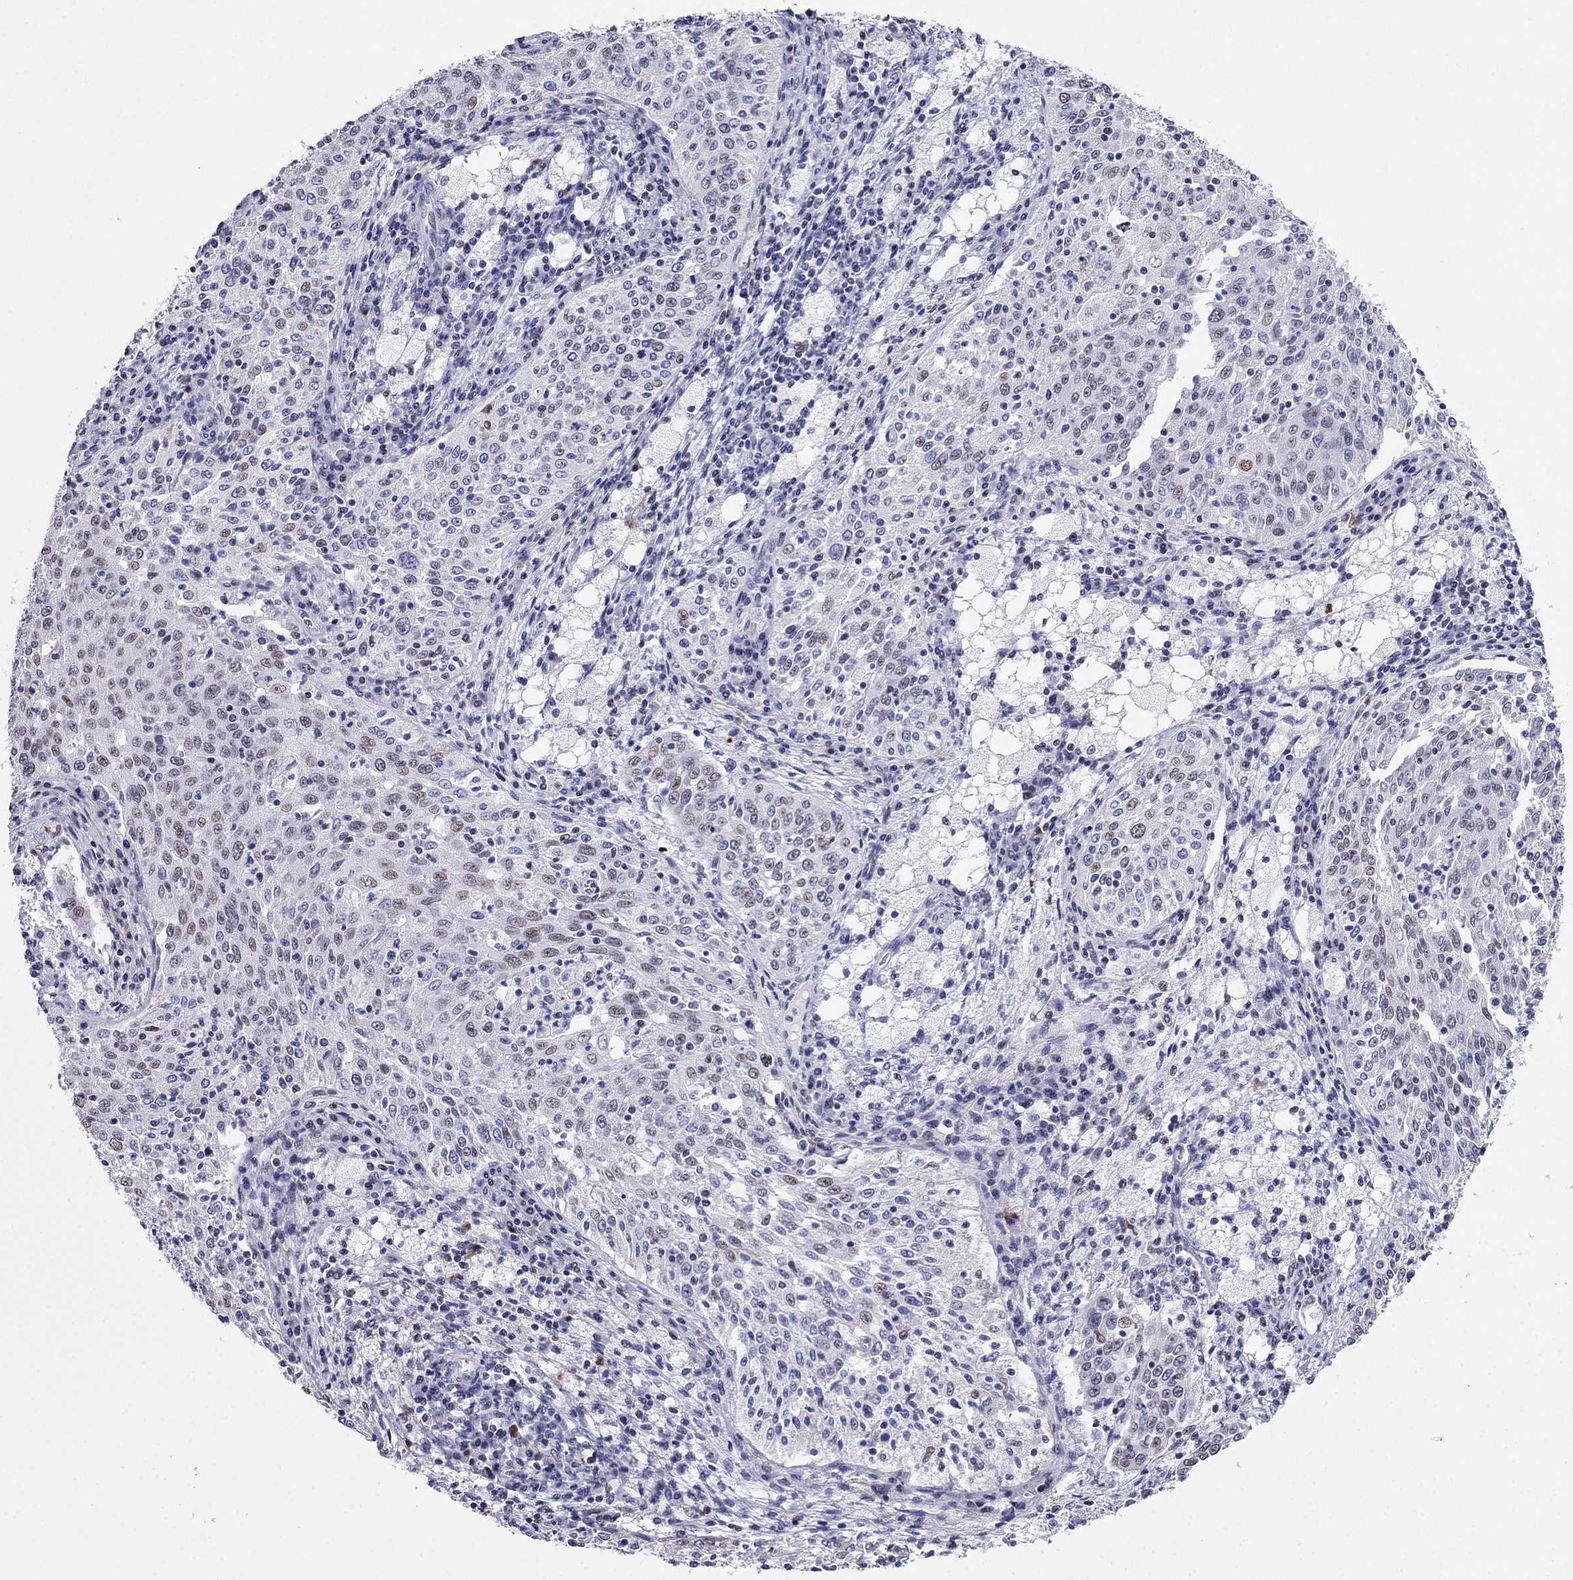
{"staining": {"intensity": "weak", "quantity": "<25%", "location": "nuclear"}, "tissue": "cervical cancer", "cell_type": "Tumor cells", "image_type": "cancer", "snomed": [{"axis": "morphology", "description": "Squamous cell carcinoma, NOS"}, {"axis": "topography", "description": "Cervix"}], "caption": "This is an immunohistochemistry (IHC) histopathology image of cervical cancer (squamous cell carcinoma). There is no staining in tumor cells.", "gene": "PPM1G", "patient": {"sex": "female", "age": 41}}